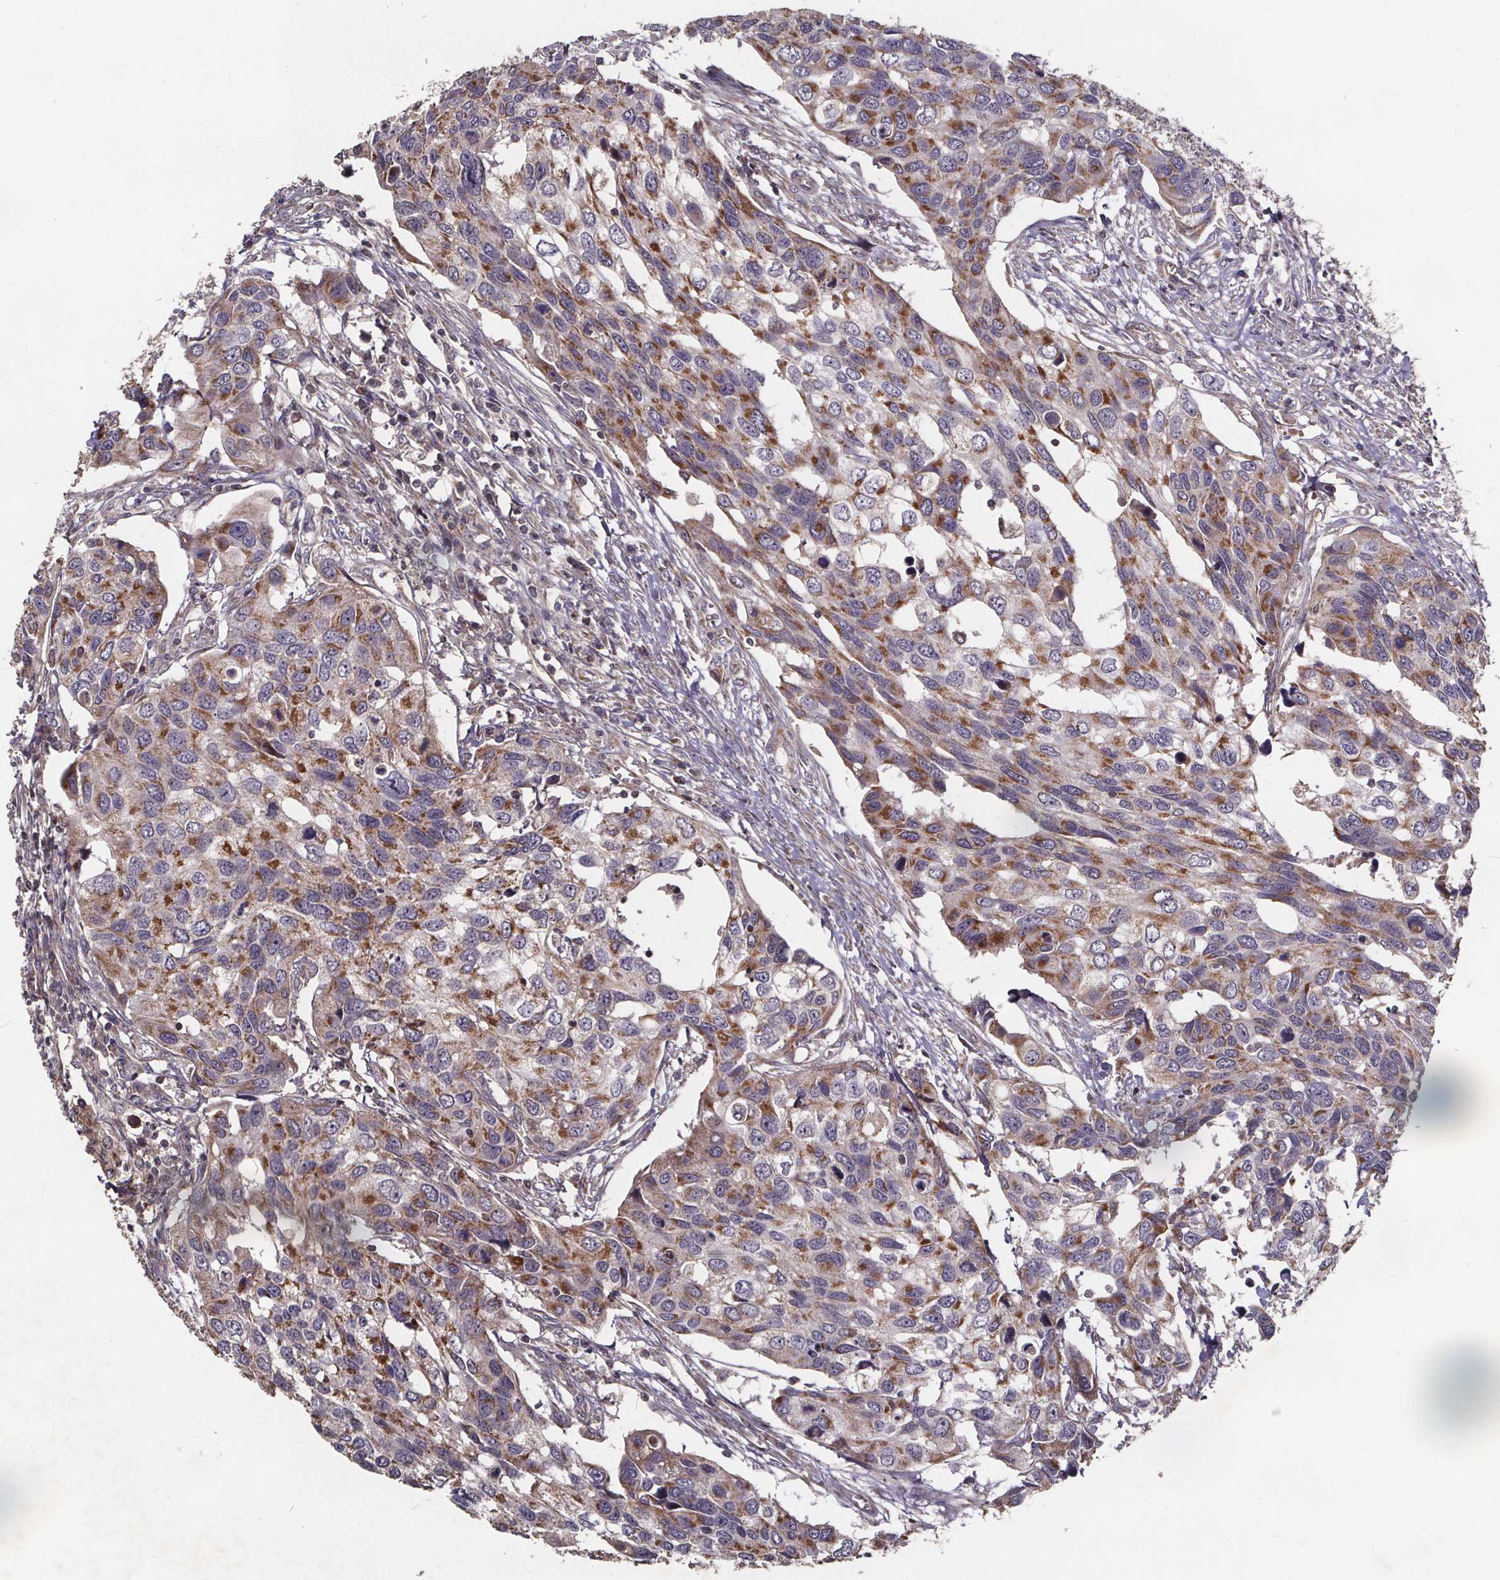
{"staining": {"intensity": "moderate", "quantity": "25%-75%", "location": "cytoplasmic/membranous"}, "tissue": "urothelial cancer", "cell_type": "Tumor cells", "image_type": "cancer", "snomed": [{"axis": "morphology", "description": "Urothelial carcinoma, High grade"}, {"axis": "topography", "description": "Urinary bladder"}], "caption": "This is a histology image of IHC staining of high-grade urothelial carcinoma, which shows moderate staining in the cytoplasmic/membranous of tumor cells.", "gene": "YME1L1", "patient": {"sex": "male", "age": 60}}